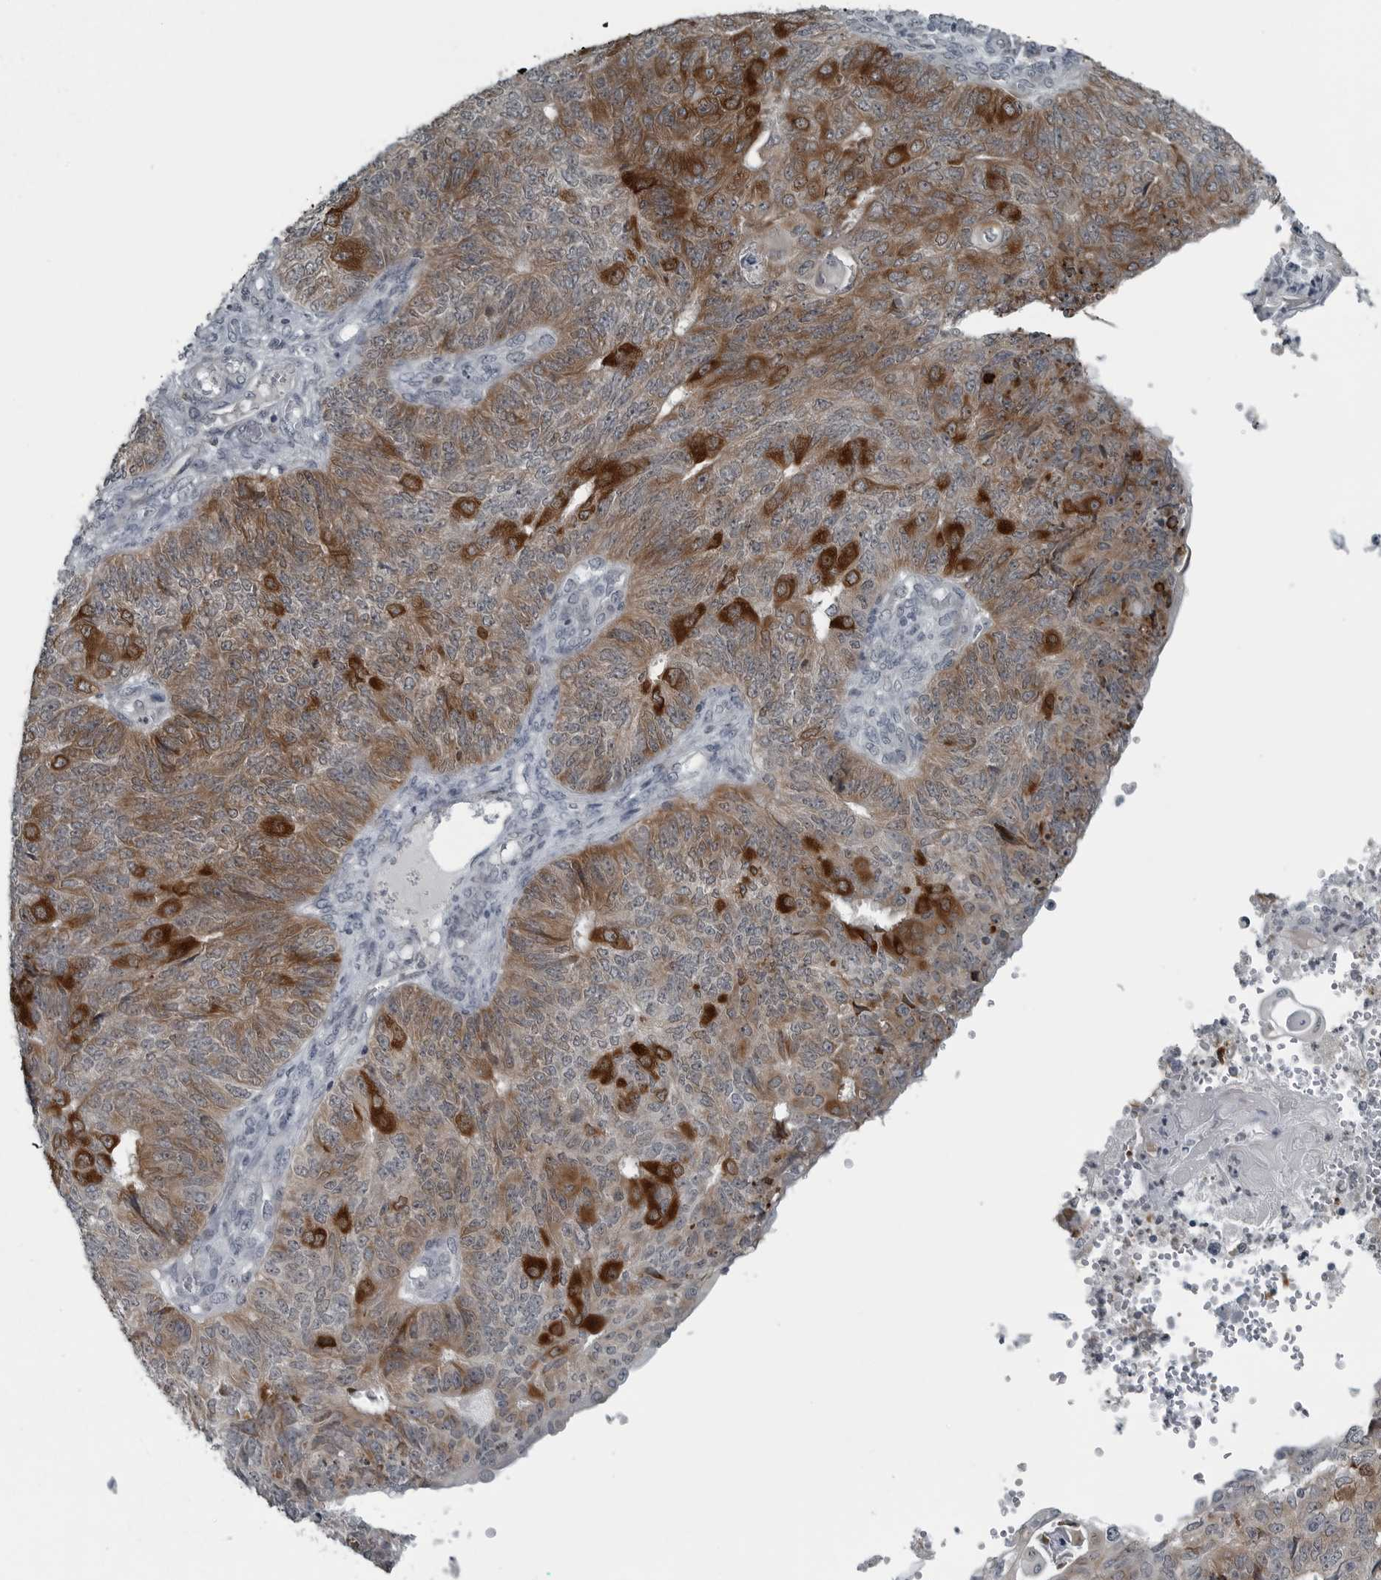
{"staining": {"intensity": "strong", "quantity": ">75%", "location": "cytoplasmic/membranous"}, "tissue": "endometrial cancer", "cell_type": "Tumor cells", "image_type": "cancer", "snomed": [{"axis": "morphology", "description": "Adenocarcinoma, NOS"}, {"axis": "topography", "description": "Endometrium"}], "caption": "Human endometrial cancer stained with a protein marker demonstrates strong staining in tumor cells.", "gene": "DNAAF11", "patient": {"sex": "female", "age": 32}}